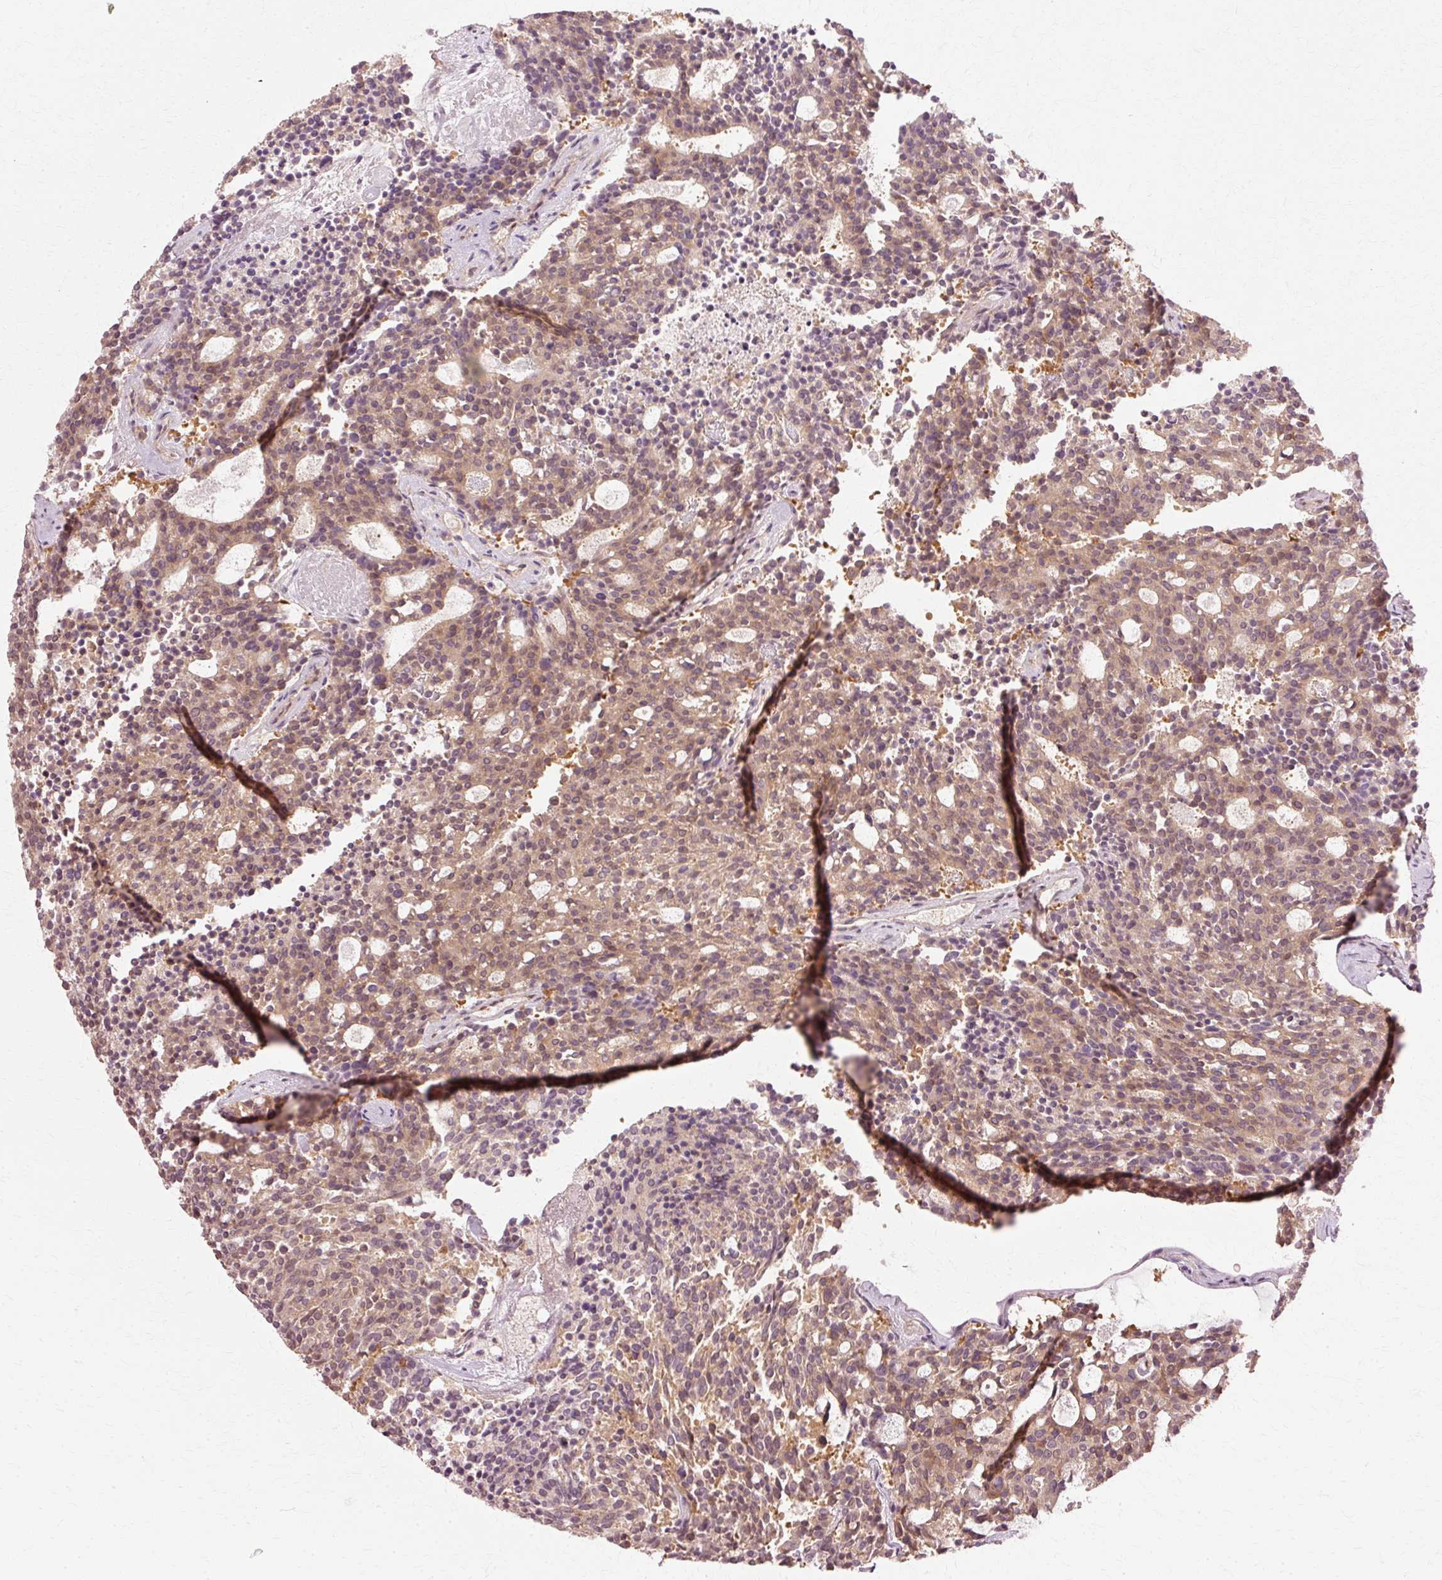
{"staining": {"intensity": "weak", "quantity": ">75%", "location": "cytoplasmic/membranous"}, "tissue": "carcinoid", "cell_type": "Tumor cells", "image_type": "cancer", "snomed": [{"axis": "morphology", "description": "Carcinoid, malignant, NOS"}, {"axis": "topography", "description": "Pancreas"}], "caption": "Carcinoid stained with a protein marker shows weak staining in tumor cells.", "gene": "RGPD5", "patient": {"sex": "female", "age": 54}}